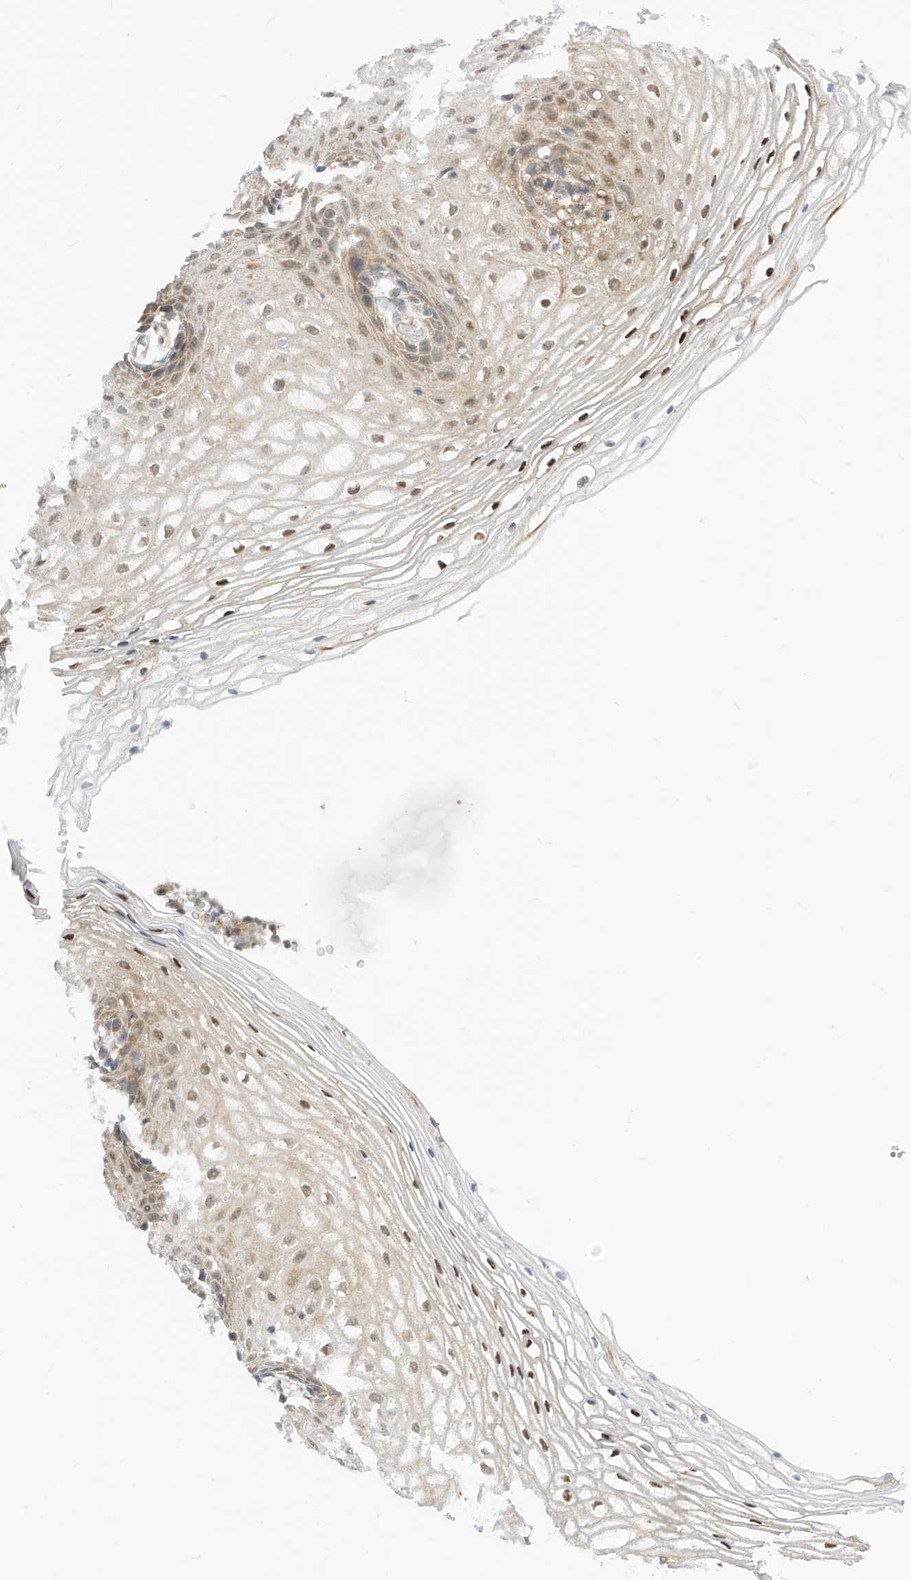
{"staining": {"intensity": "moderate", "quantity": "25%-75%", "location": "nuclear"}, "tissue": "vagina", "cell_type": "Squamous epithelial cells", "image_type": "normal", "snomed": [{"axis": "morphology", "description": "Normal tissue, NOS"}, {"axis": "topography", "description": "Vagina"}], "caption": "Moderate nuclear expression is appreciated in about 25%-75% of squamous epithelial cells in unremarkable vagina.", "gene": "OFD1", "patient": {"sex": "female", "age": 60}}